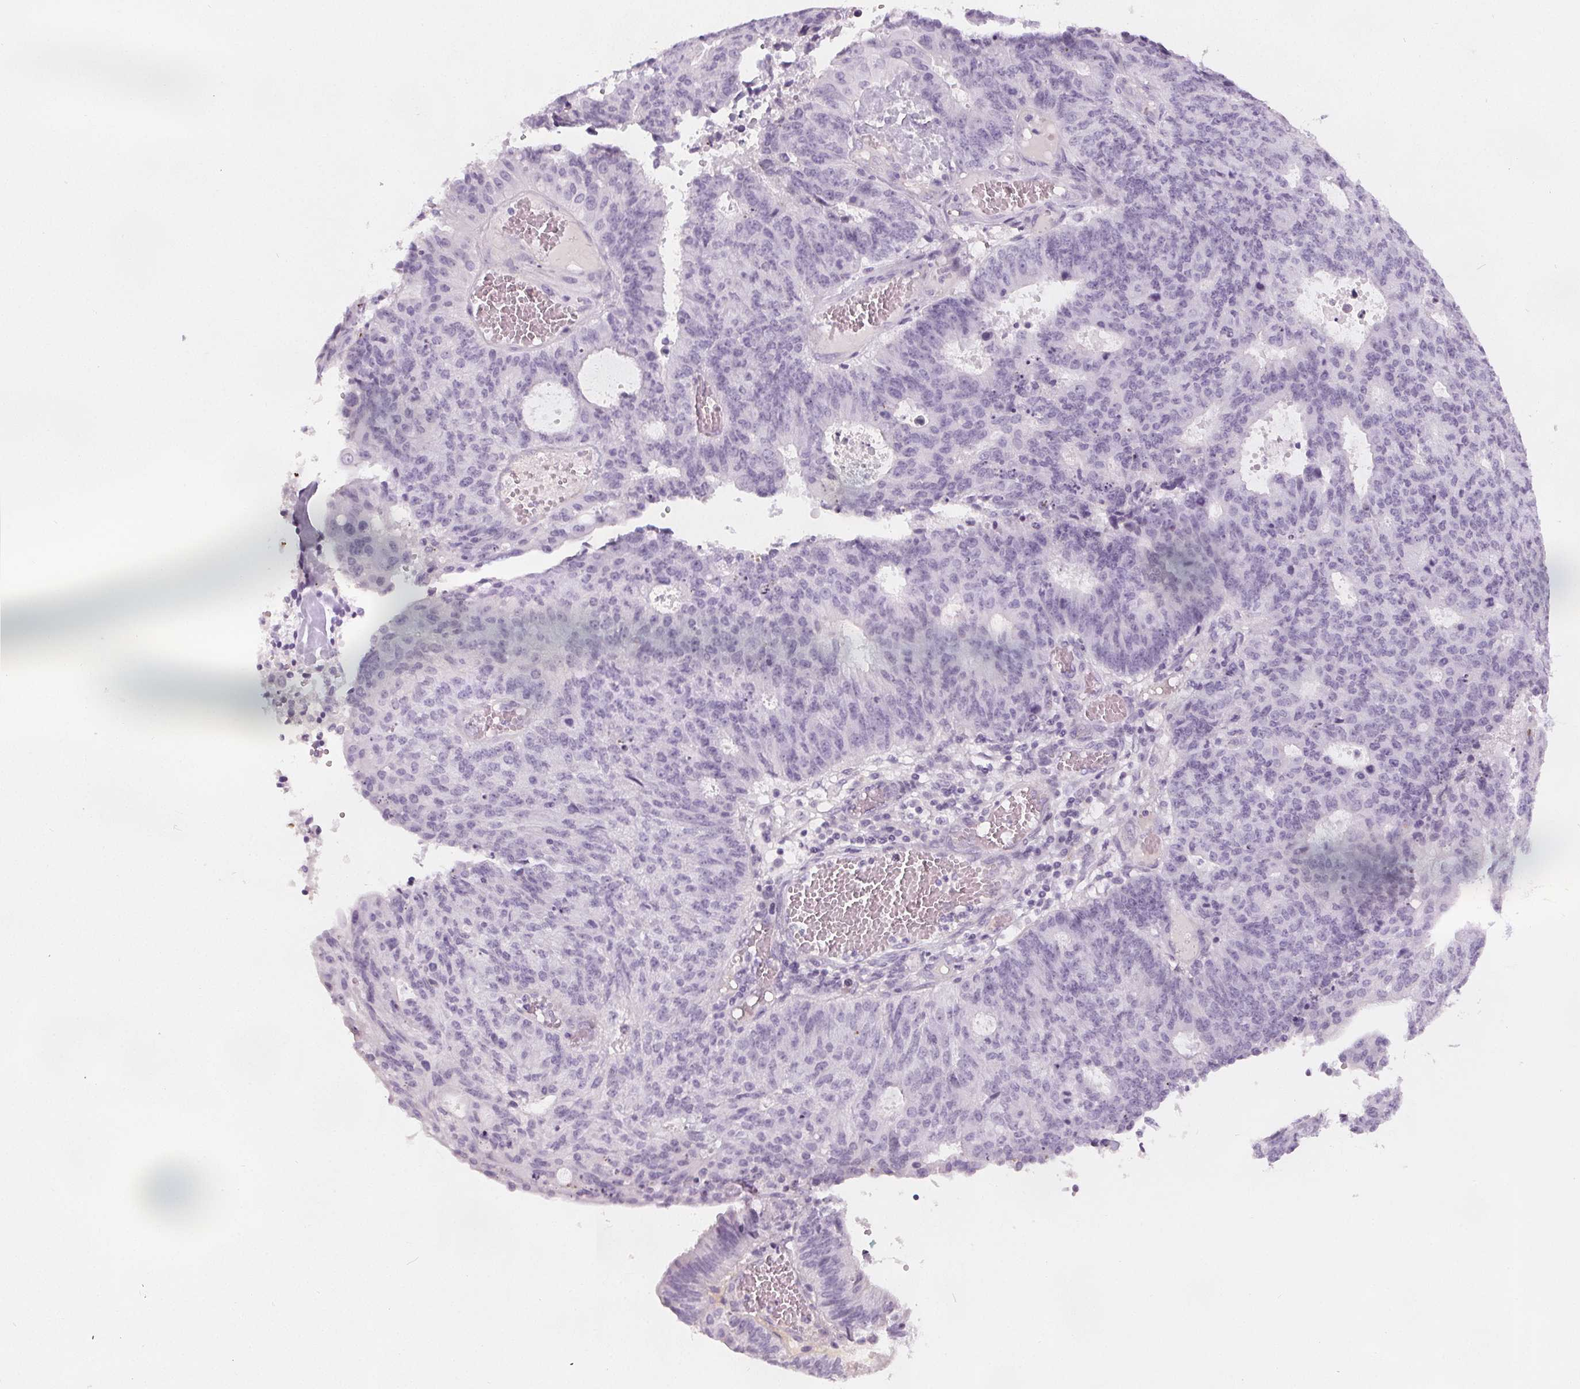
{"staining": {"intensity": "negative", "quantity": "none", "location": "none"}, "tissue": "endometrial cancer", "cell_type": "Tumor cells", "image_type": "cancer", "snomed": [{"axis": "morphology", "description": "Adenocarcinoma, NOS"}, {"axis": "topography", "description": "Endometrium"}], "caption": "Endometrial adenocarcinoma stained for a protein using immunohistochemistry displays no staining tumor cells.", "gene": "SLC5A12", "patient": {"sex": "female", "age": 82}}